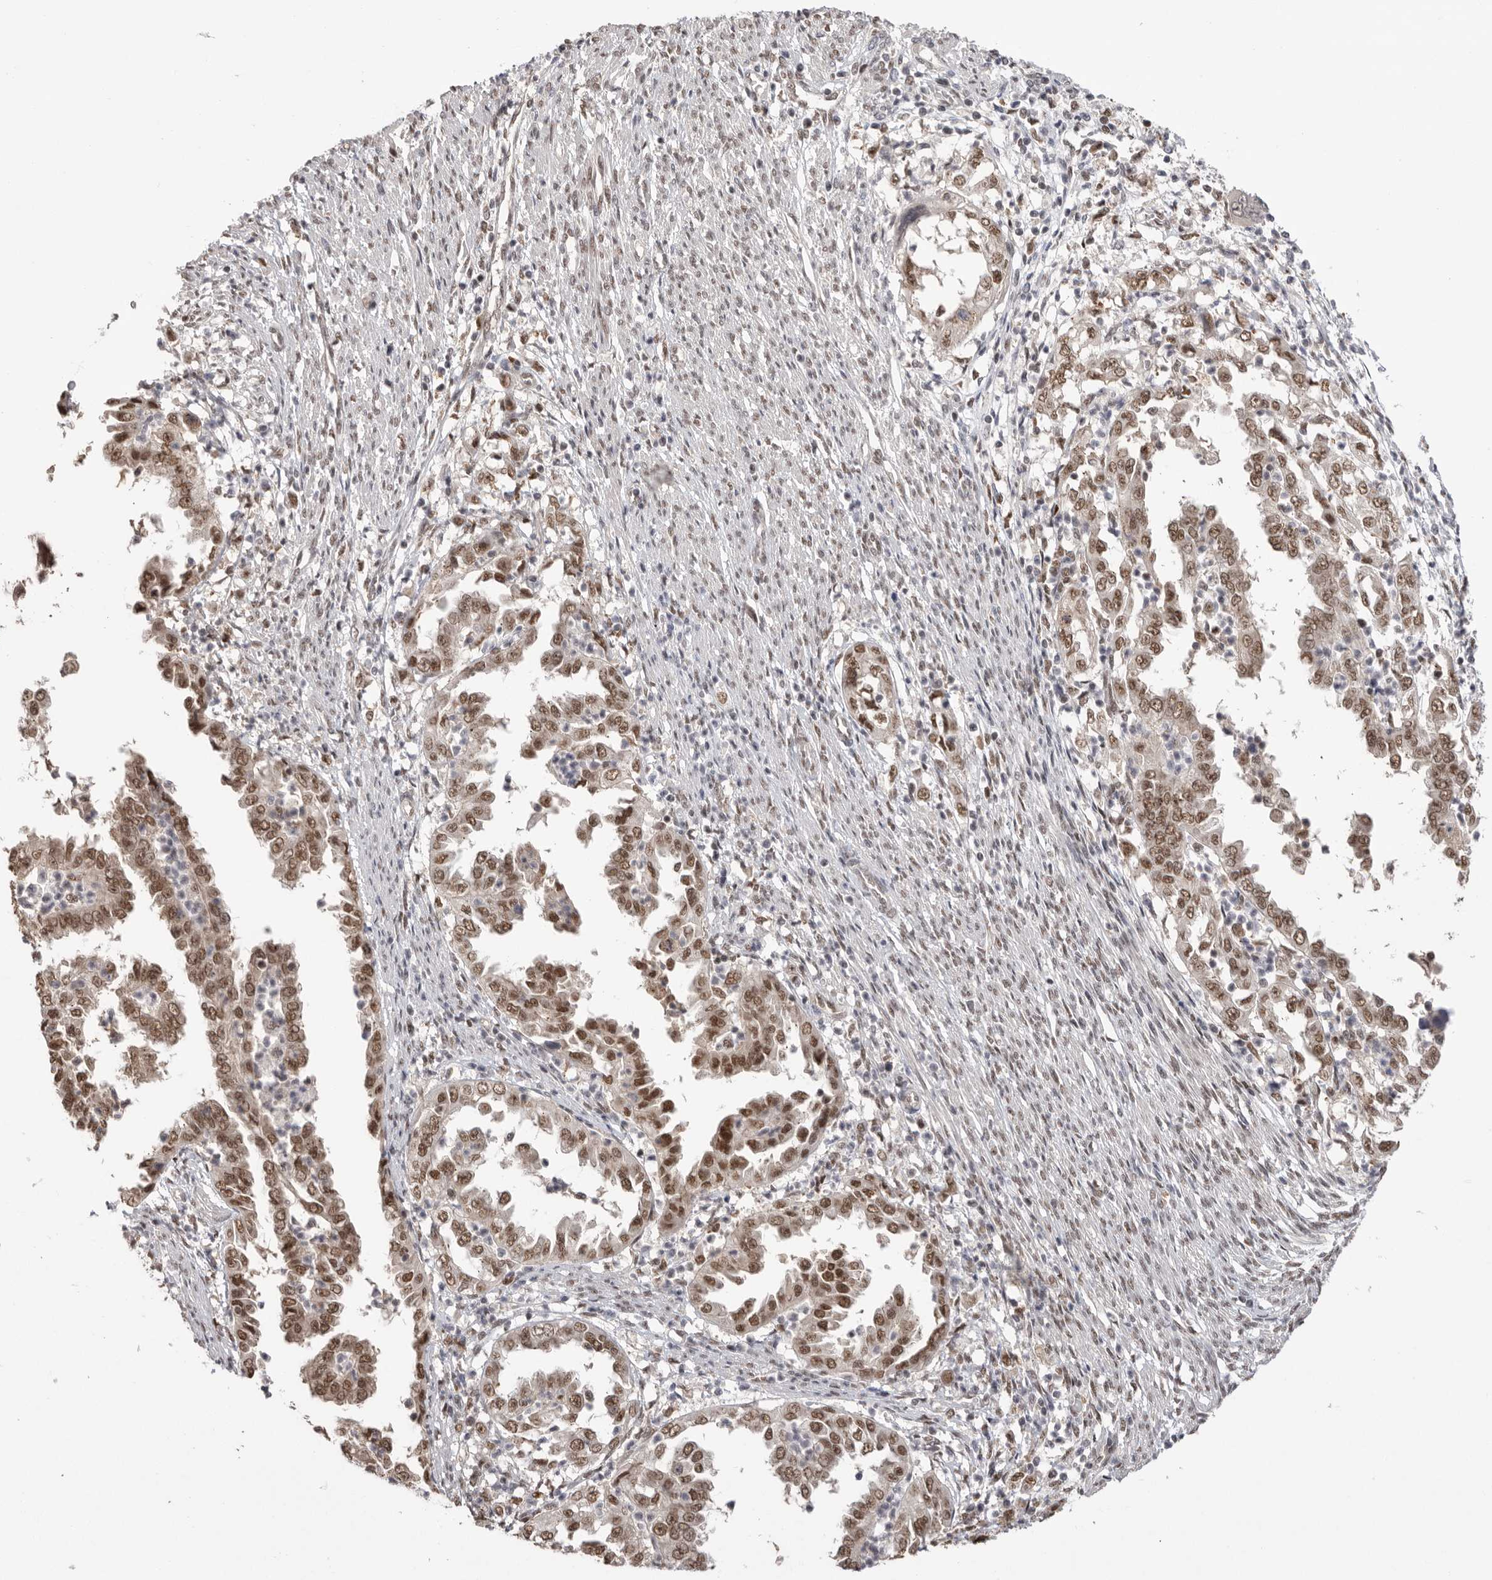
{"staining": {"intensity": "moderate", "quantity": ">75%", "location": "nuclear"}, "tissue": "endometrial cancer", "cell_type": "Tumor cells", "image_type": "cancer", "snomed": [{"axis": "morphology", "description": "Adenocarcinoma, NOS"}, {"axis": "topography", "description": "Endometrium"}], "caption": "Immunohistochemical staining of endometrial cancer (adenocarcinoma) displays medium levels of moderate nuclear staining in about >75% of tumor cells. The staining was performed using DAB to visualize the protein expression in brown, while the nuclei were stained in blue with hematoxylin (Magnification: 20x).", "gene": "BCLAF3", "patient": {"sex": "female", "age": 85}}